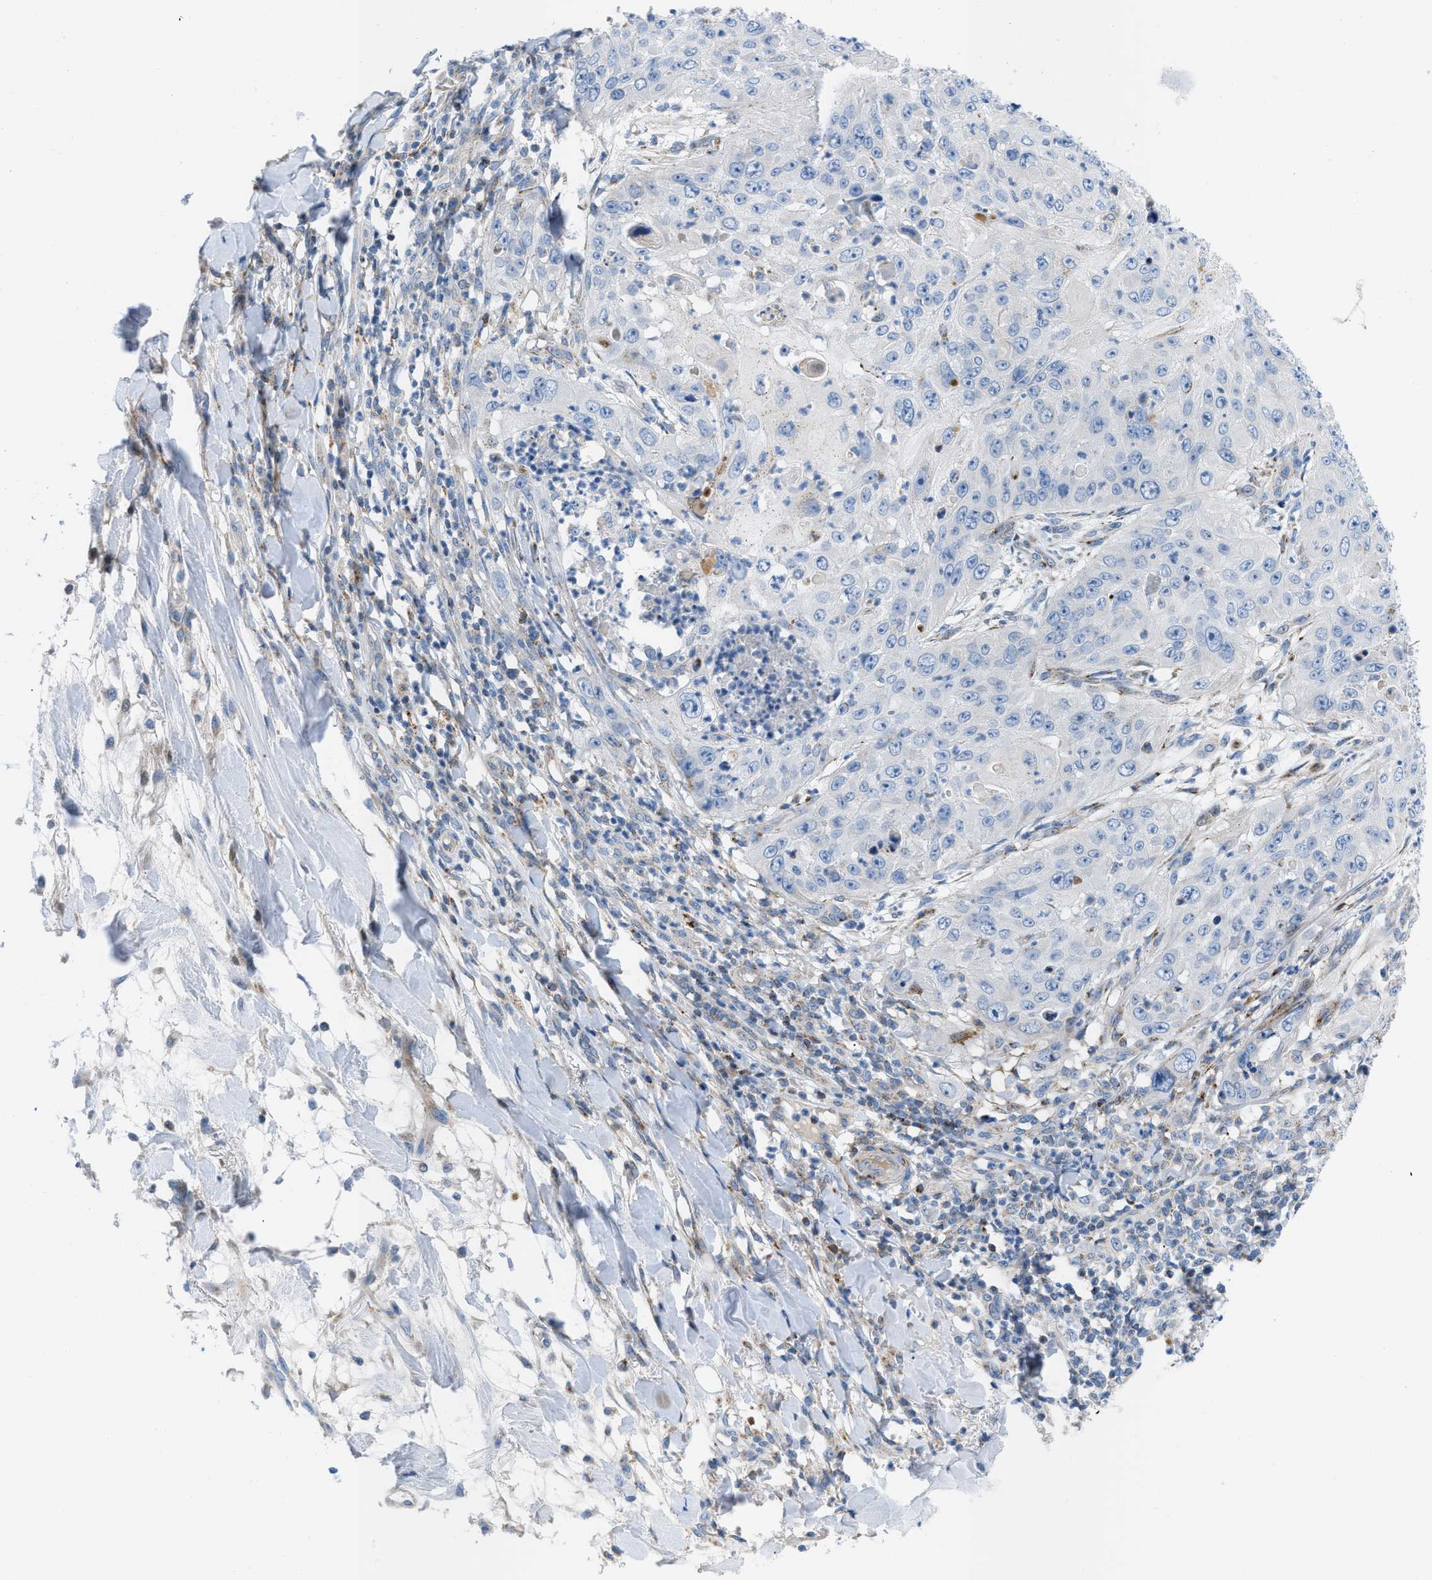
{"staining": {"intensity": "negative", "quantity": "none", "location": "none"}, "tissue": "skin cancer", "cell_type": "Tumor cells", "image_type": "cancer", "snomed": [{"axis": "morphology", "description": "Squamous cell carcinoma, NOS"}, {"axis": "topography", "description": "Skin"}], "caption": "Tumor cells show no significant expression in skin cancer. (DAB (3,3'-diaminobenzidine) IHC, high magnification).", "gene": "RBBP9", "patient": {"sex": "female", "age": 80}}